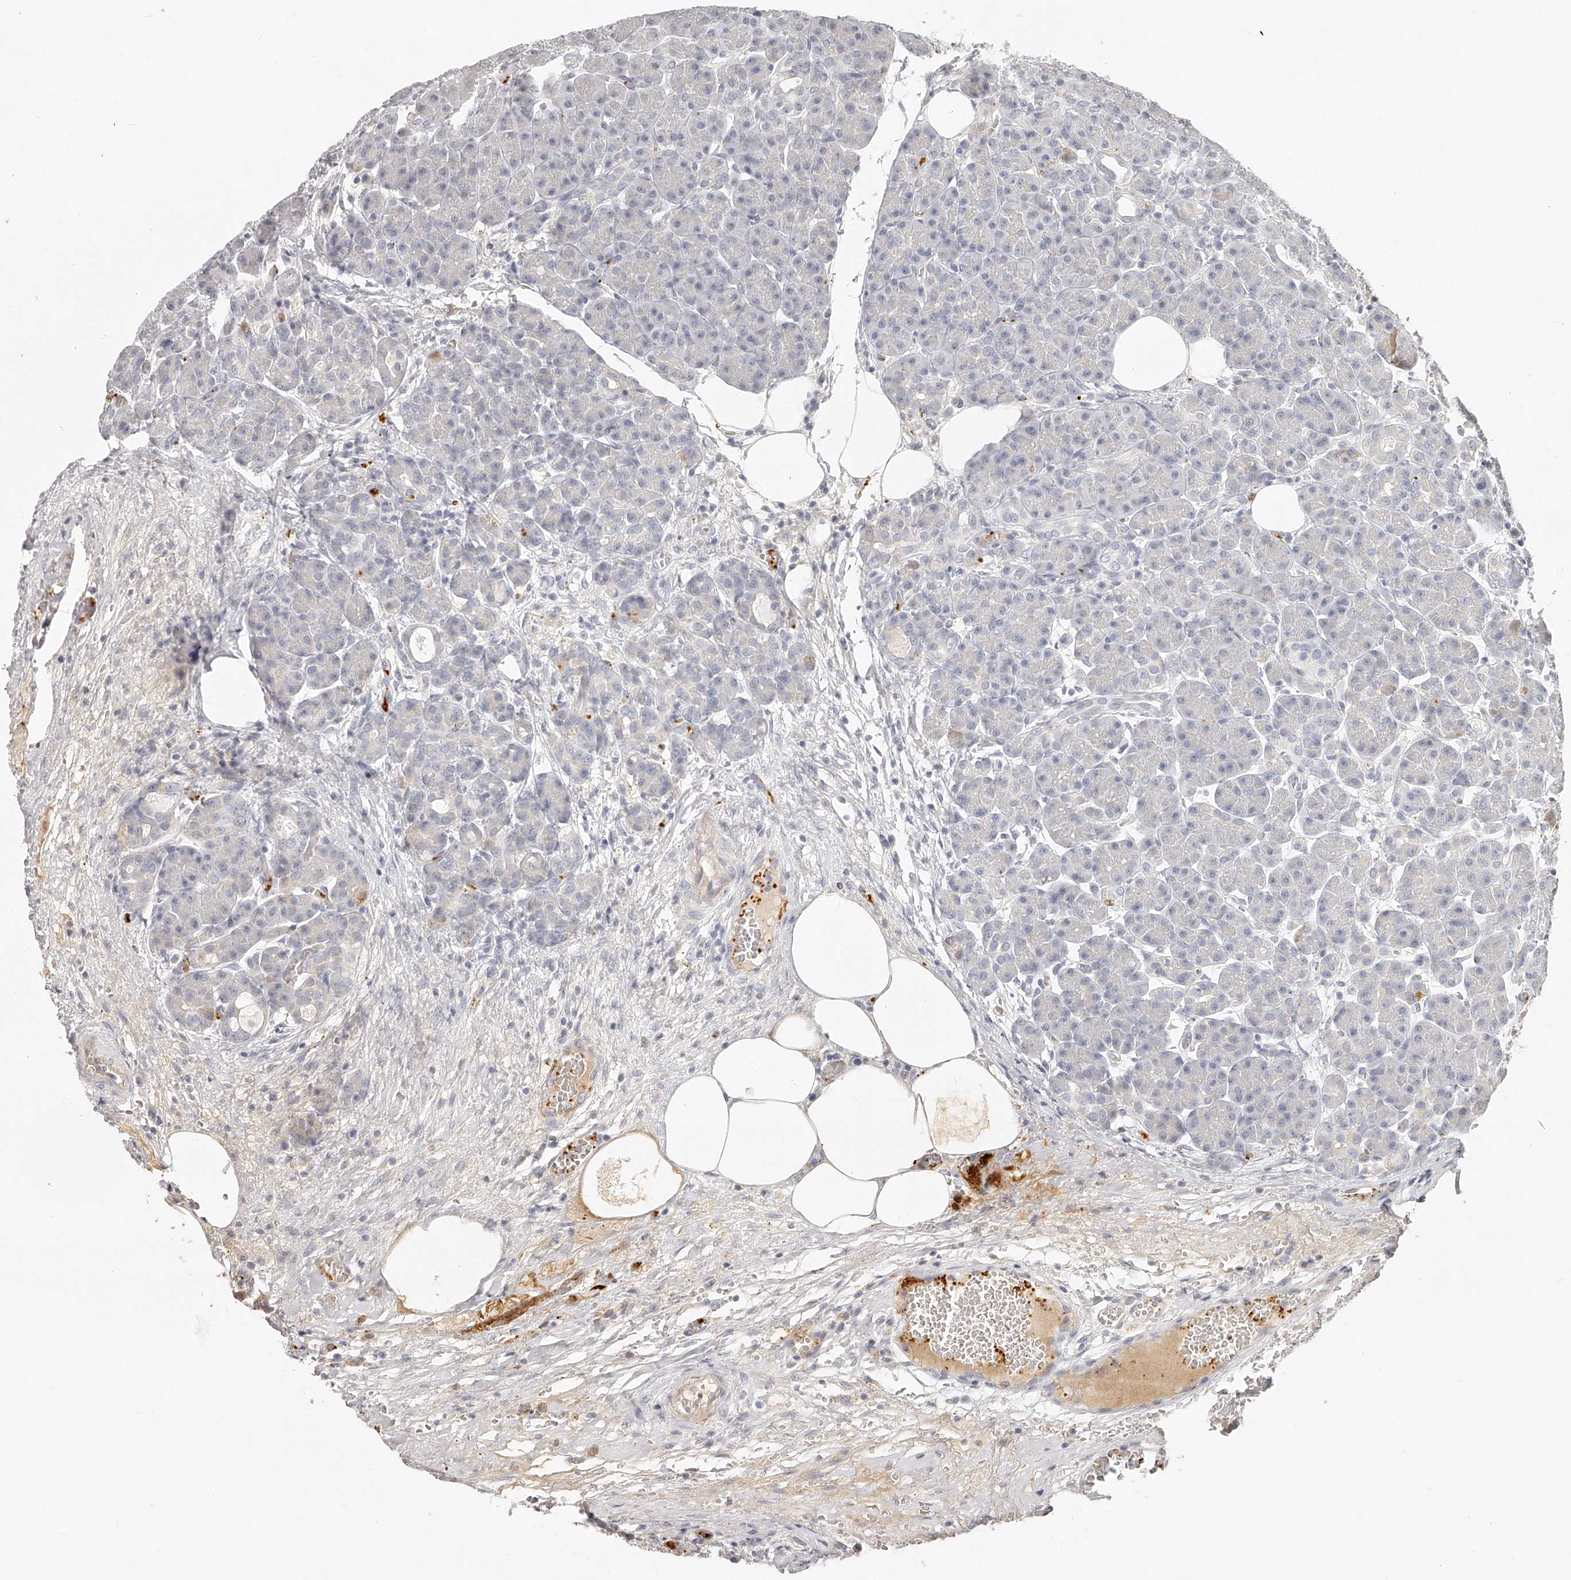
{"staining": {"intensity": "negative", "quantity": "none", "location": "none"}, "tissue": "pancreas", "cell_type": "Exocrine glandular cells", "image_type": "normal", "snomed": [{"axis": "morphology", "description": "Normal tissue, NOS"}, {"axis": "topography", "description": "Pancreas"}], "caption": "Immunohistochemistry (IHC) of unremarkable human pancreas exhibits no staining in exocrine glandular cells. The staining was performed using DAB (3,3'-diaminobenzidine) to visualize the protein expression in brown, while the nuclei were stained in blue with hematoxylin (Magnification: 20x).", "gene": "ITGB3", "patient": {"sex": "male", "age": 63}}